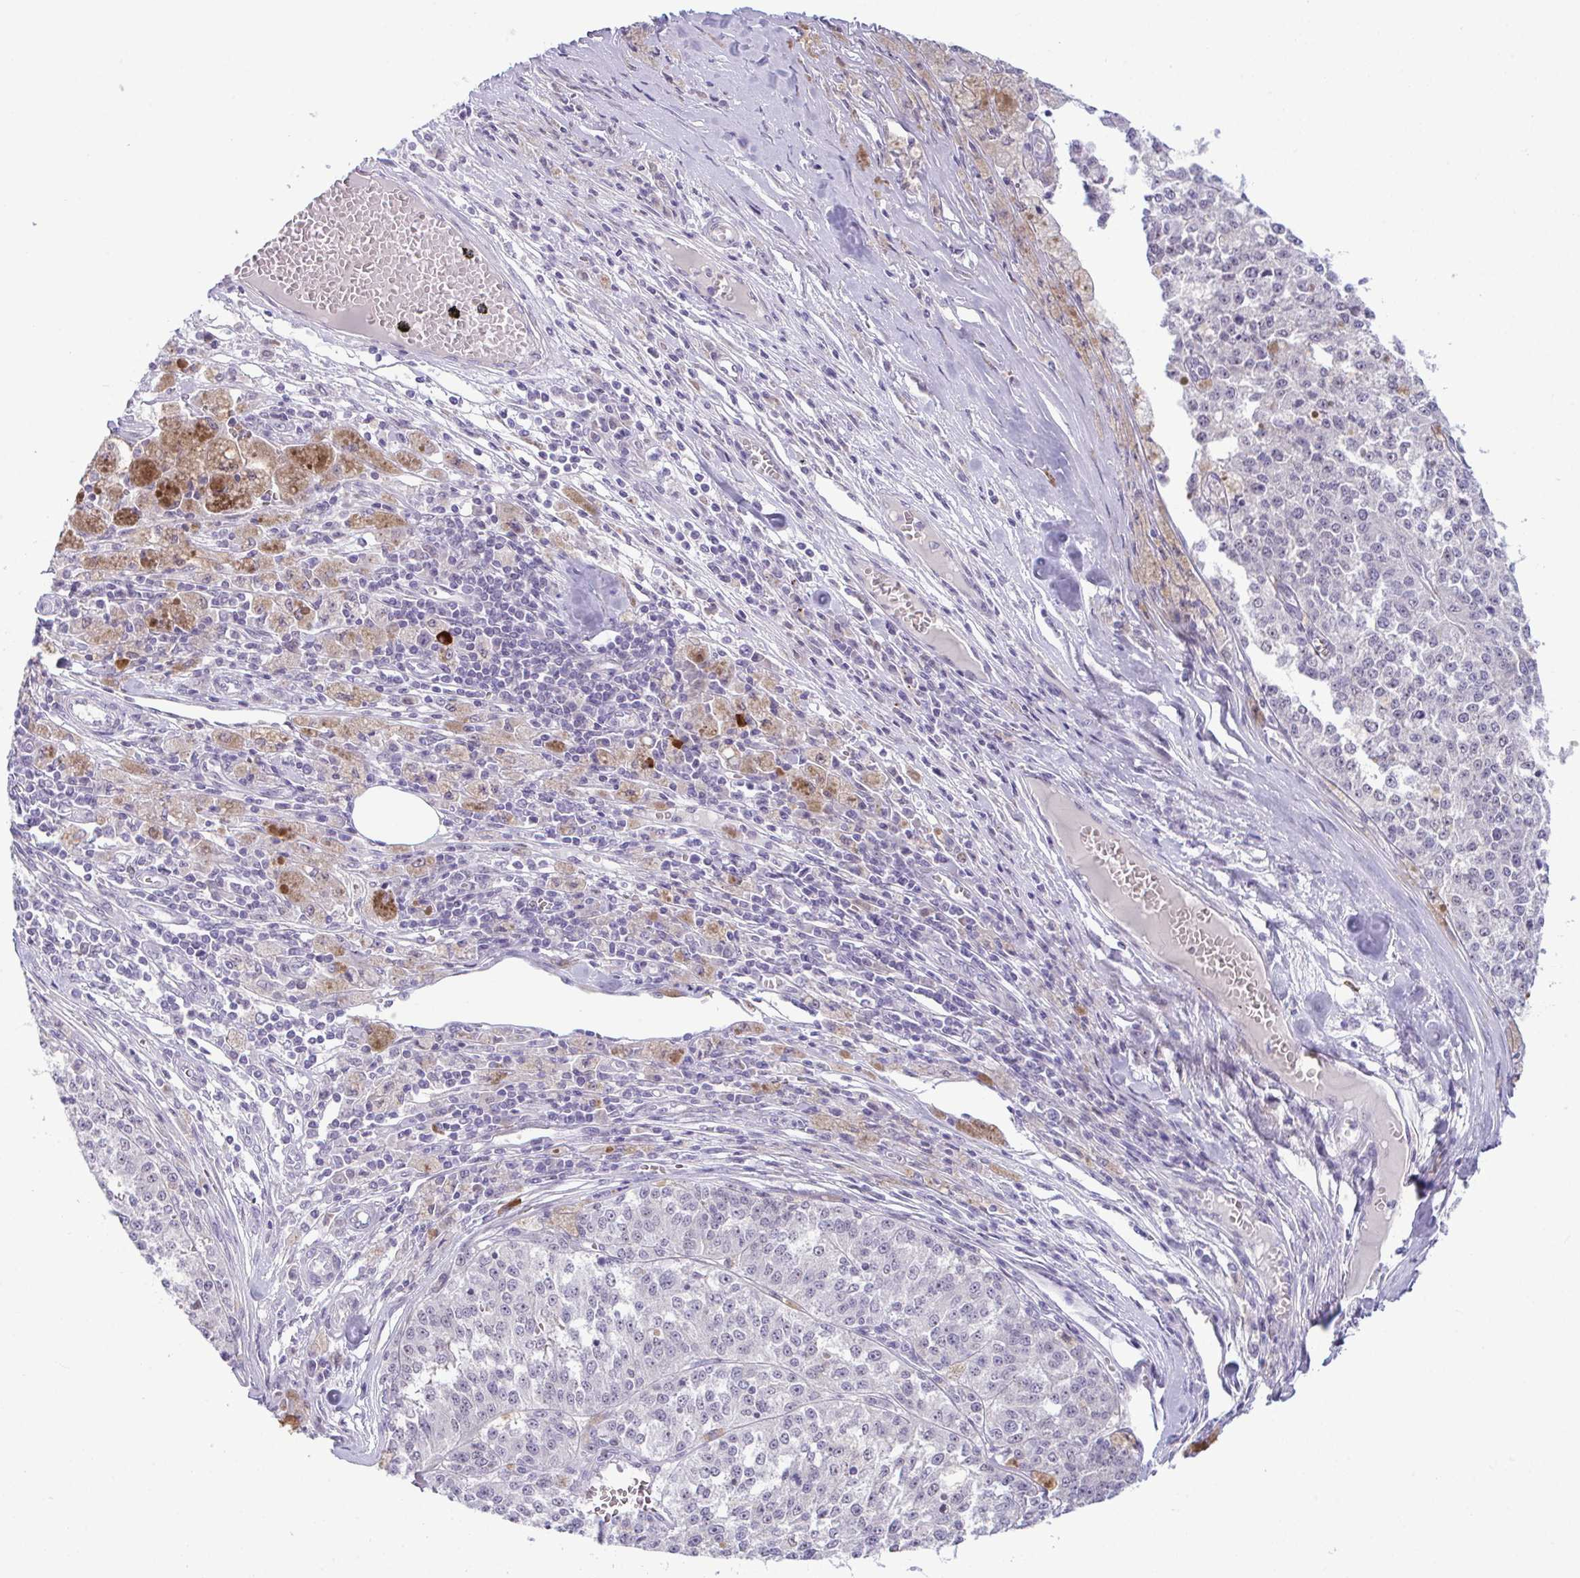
{"staining": {"intensity": "negative", "quantity": "none", "location": "none"}, "tissue": "melanoma", "cell_type": "Tumor cells", "image_type": "cancer", "snomed": [{"axis": "morphology", "description": "Malignant melanoma, Metastatic site"}, {"axis": "topography", "description": "Lymph node"}], "caption": "DAB immunohistochemical staining of melanoma exhibits no significant expression in tumor cells. The staining is performed using DAB (3,3'-diaminobenzidine) brown chromogen with nuclei counter-stained in using hematoxylin.", "gene": "USP35", "patient": {"sex": "female", "age": 64}}